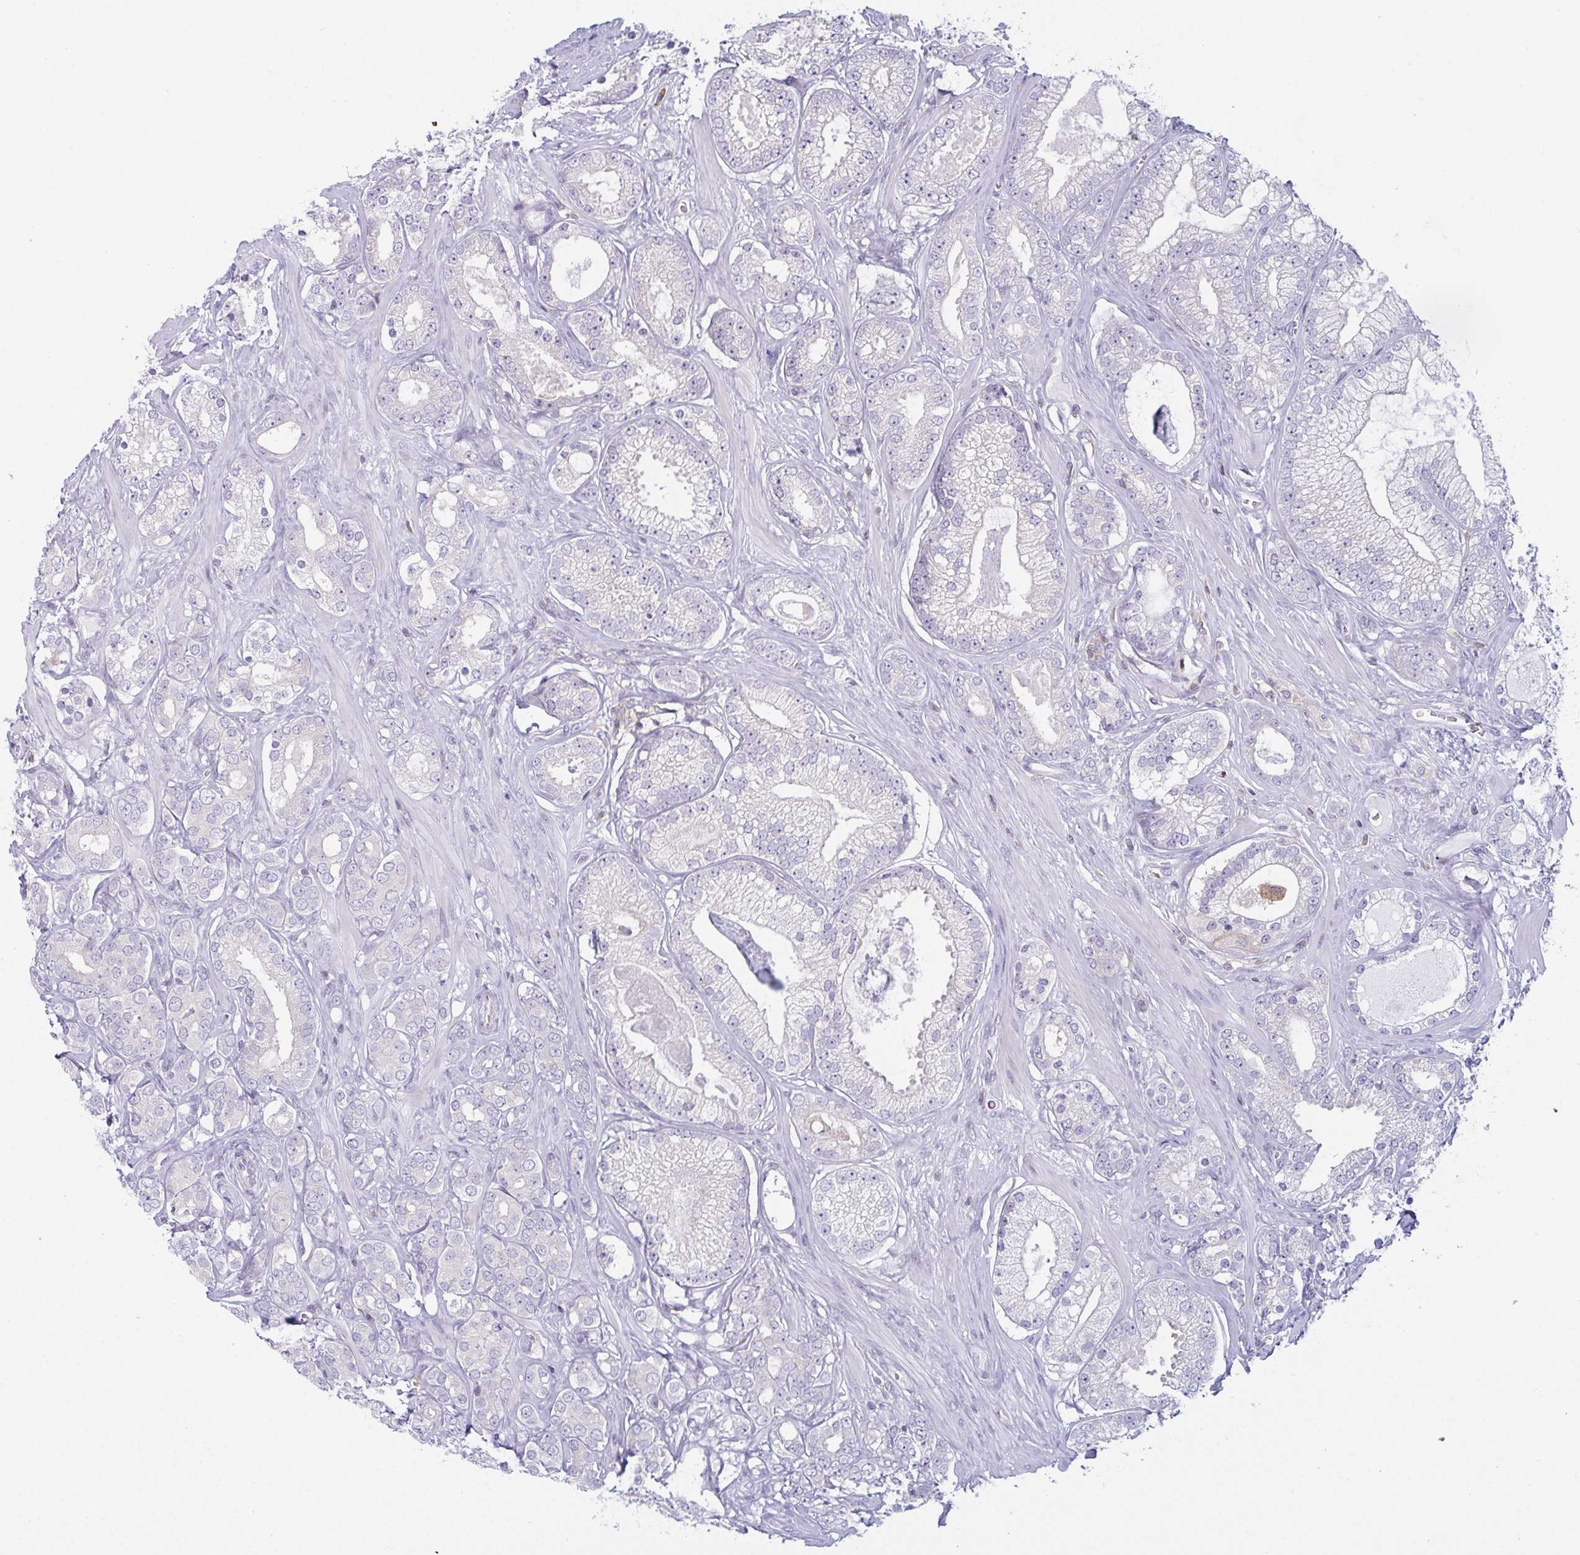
{"staining": {"intensity": "negative", "quantity": "none", "location": "none"}, "tissue": "prostate cancer", "cell_type": "Tumor cells", "image_type": "cancer", "snomed": [{"axis": "morphology", "description": "Adenocarcinoma, High grade"}, {"axis": "topography", "description": "Prostate"}], "caption": "This is an immunohistochemistry photomicrograph of adenocarcinoma (high-grade) (prostate). There is no positivity in tumor cells.", "gene": "CD80", "patient": {"sex": "male", "age": 66}}